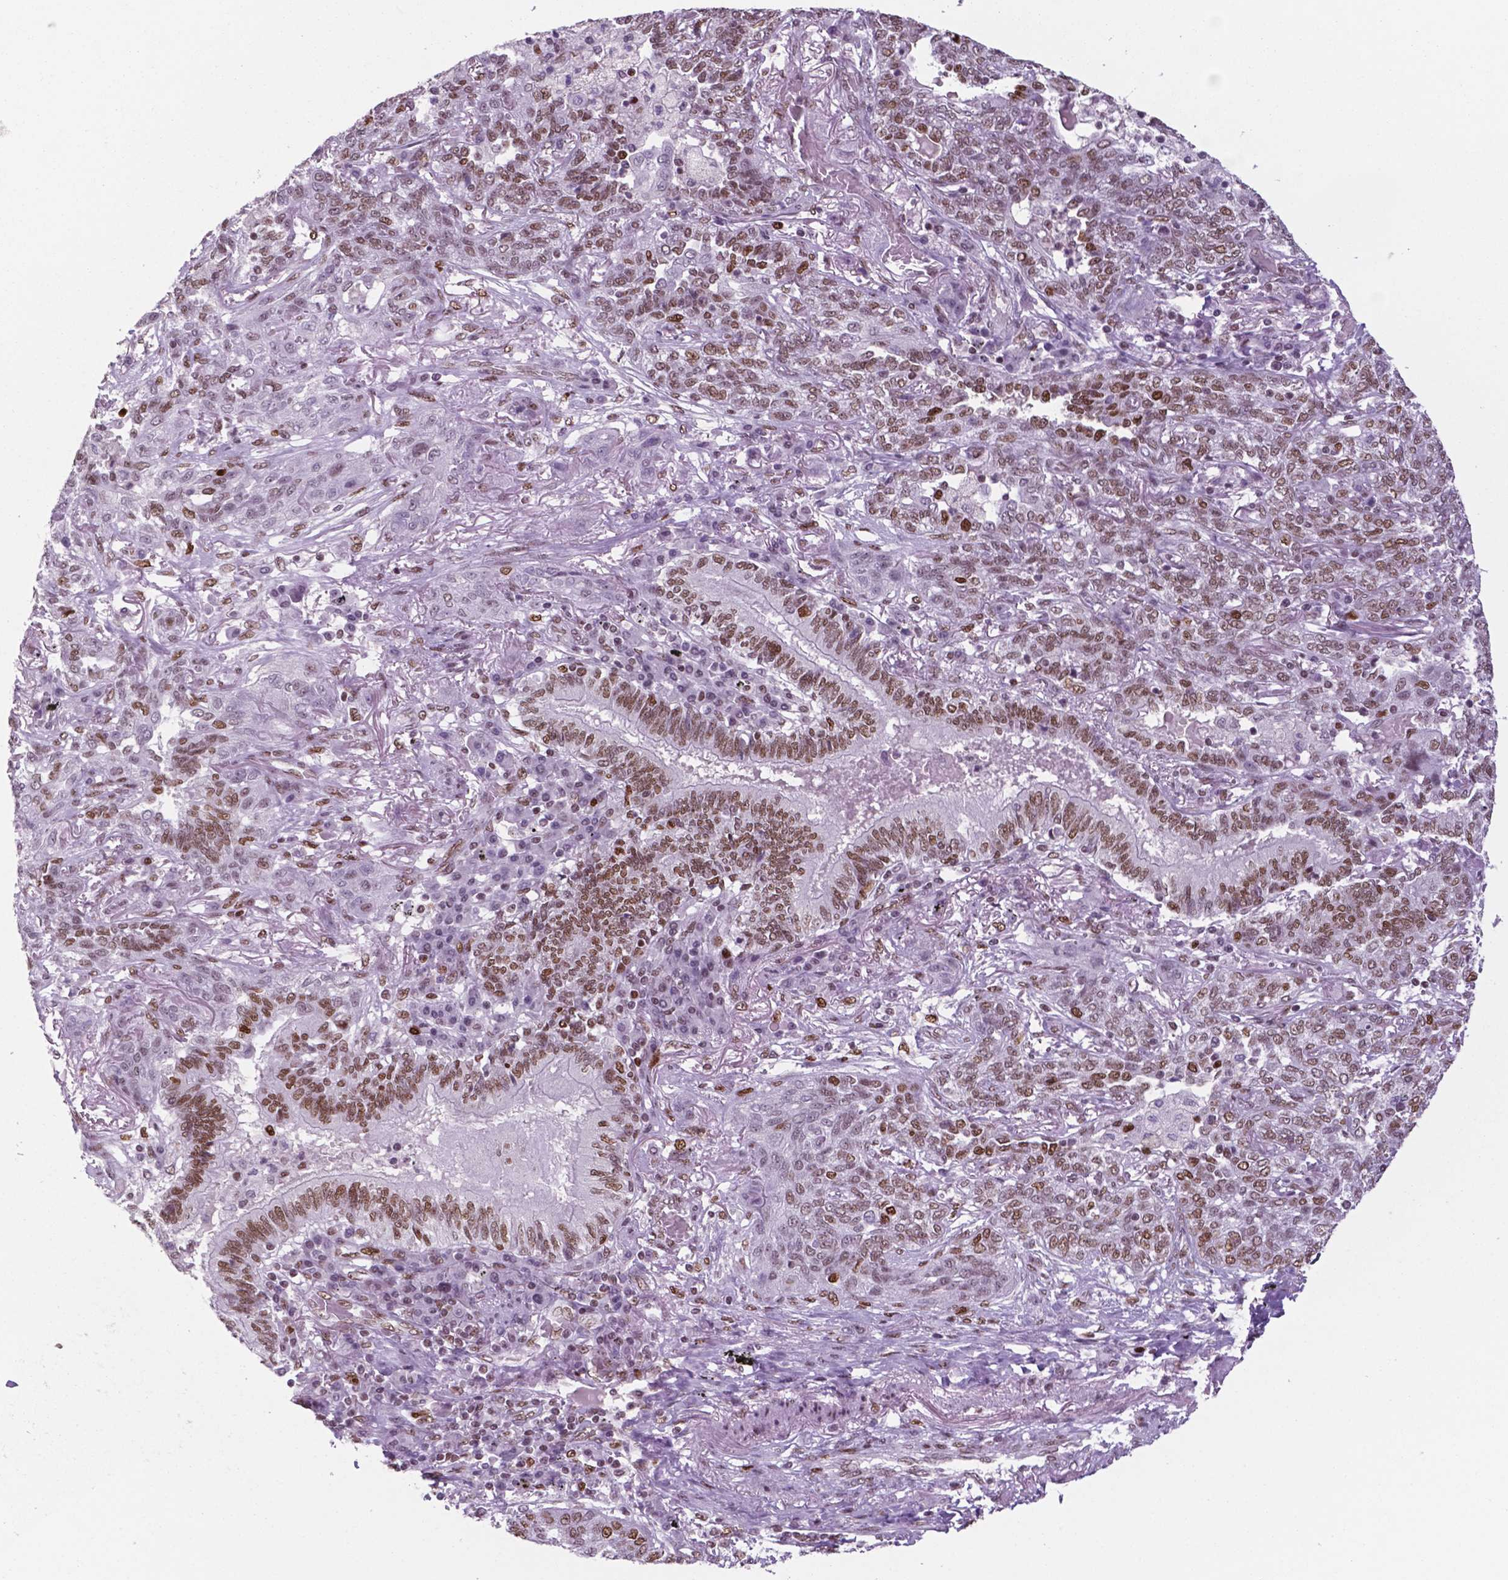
{"staining": {"intensity": "moderate", "quantity": ">75%", "location": "nuclear"}, "tissue": "lung cancer", "cell_type": "Tumor cells", "image_type": "cancer", "snomed": [{"axis": "morphology", "description": "Squamous cell carcinoma, NOS"}, {"axis": "topography", "description": "Lung"}], "caption": "High-magnification brightfield microscopy of squamous cell carcinoma (lung) stained with DAB (3,3'-diaminobenzidine) (brown) and counterstained with hematoxylin (blue). tumor cells exhibit moderate nuclear positivity is identified in approximately>75% of cells.", "gene": "MSH6", "patient": {"sex": "female", "age": 70}}